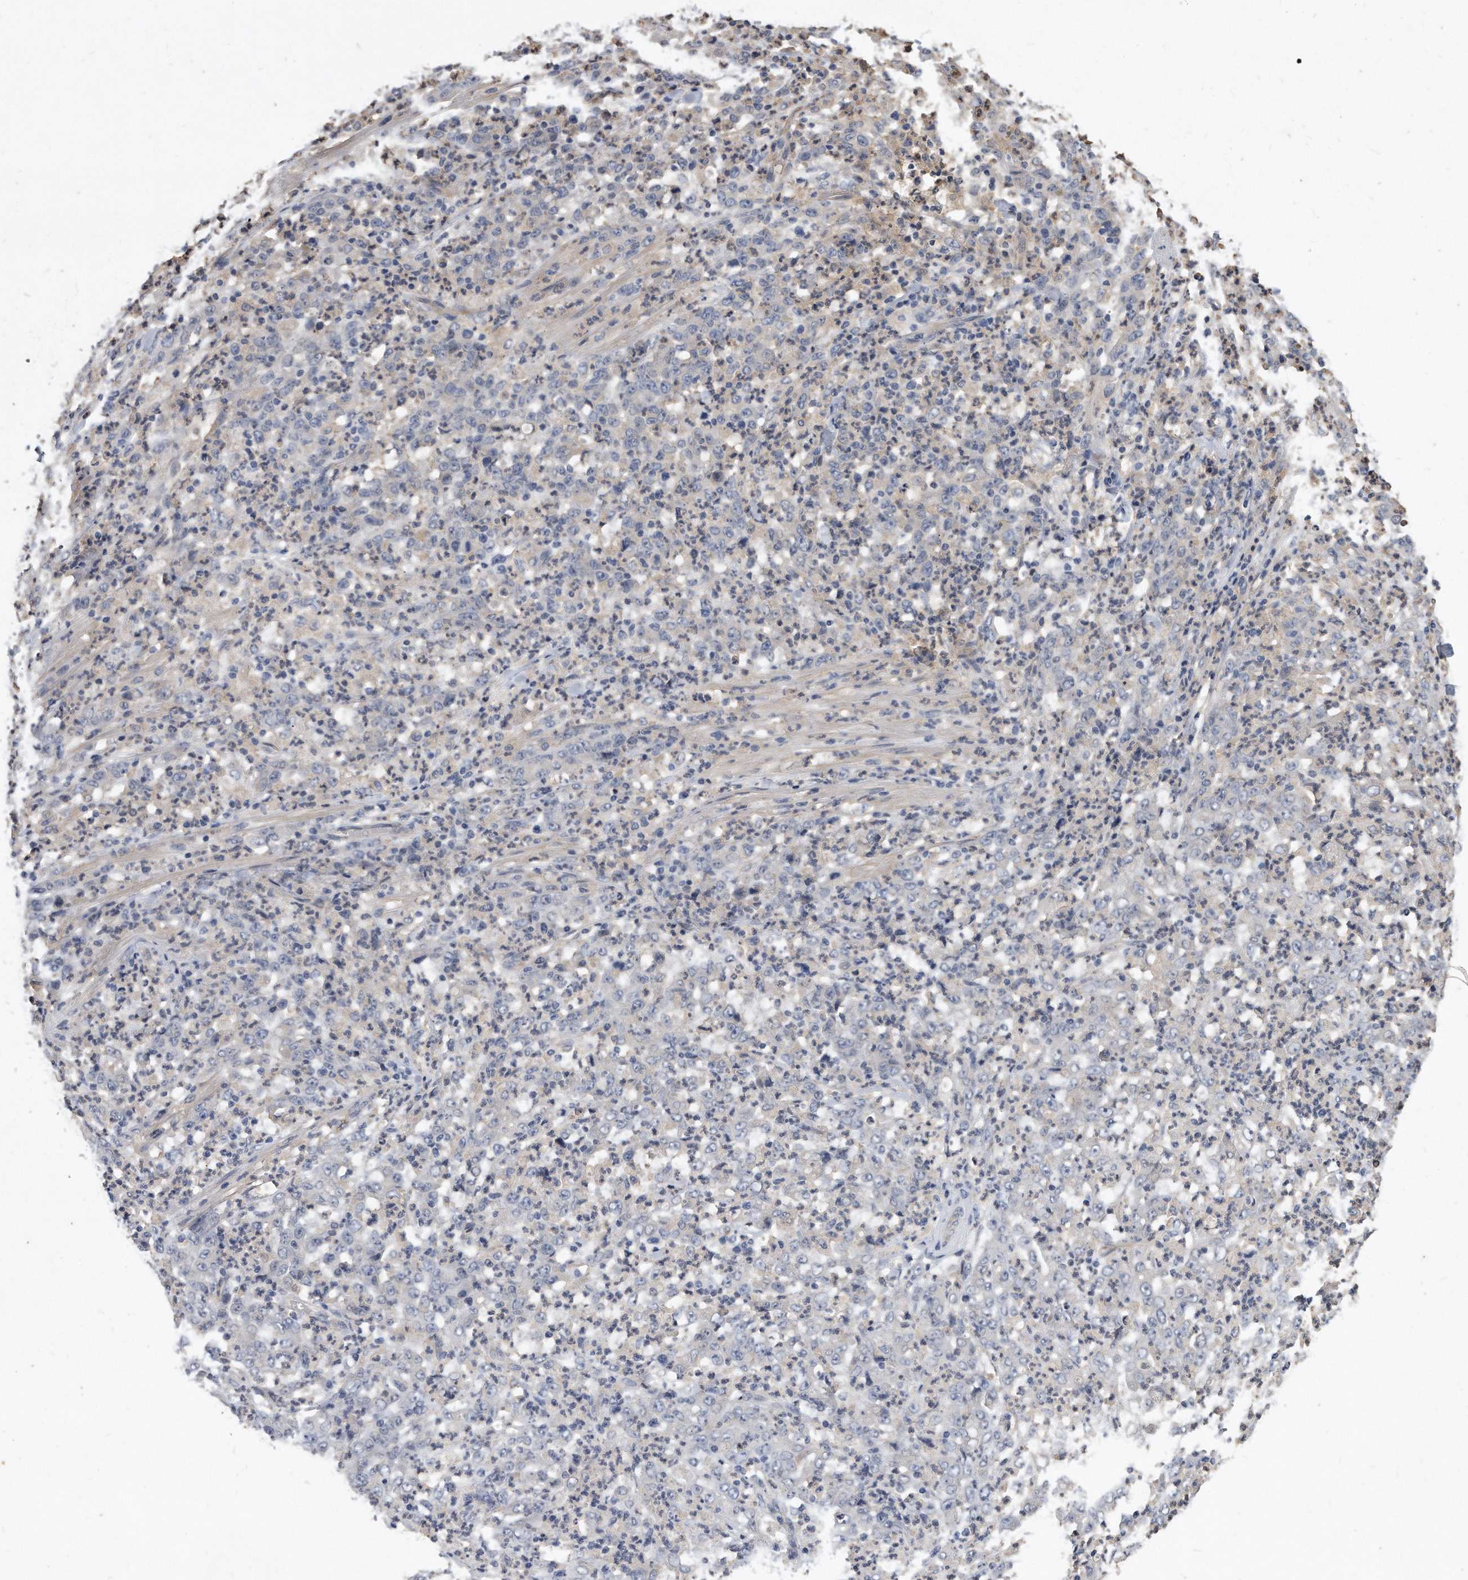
{"staining": {"intensity": "negative", "quantity": "none", "location": "none"}, "tissue": "stomach cancer", "cell_type": "Tumor cells", "image_type": "cancer", "snomed": [{"axis": "morphology", "description": "Adenocarcinoma, NOS"}, {"axis": "topography", "description": "Stomach, lower"}], "caption": "Immunohistochemical staining of stomach cancer shows no significant expression in tumor cells.", "gene": "HOMER3", "patient": {"sex": "female", "age": 71}}